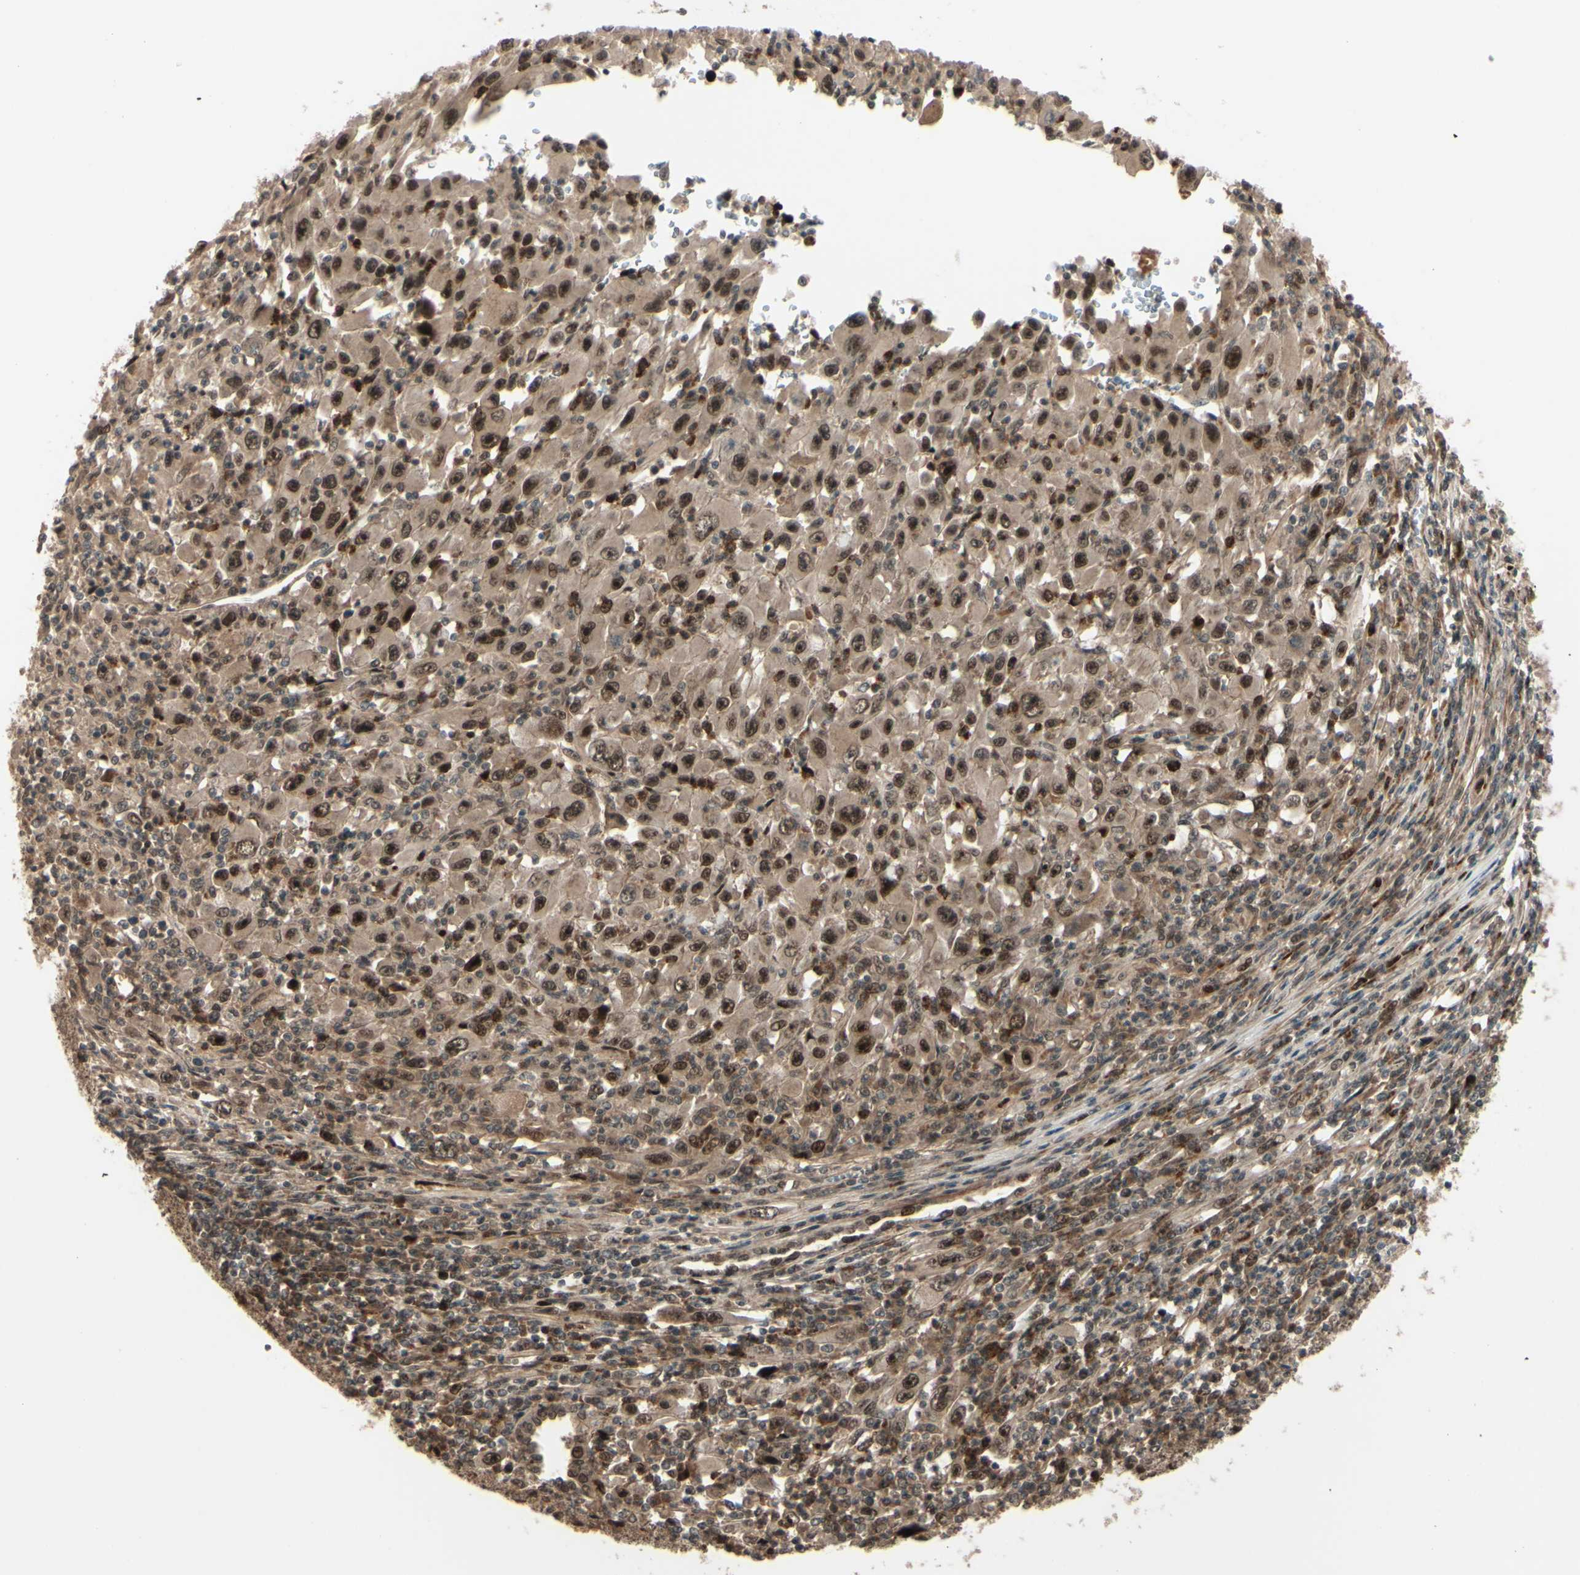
{"staining": {"intensity": "strong", "quantity": ">75%", "location": "cytoplasmic/membranous,nuclear"}, "tissue": "melanoma", "cell_type": "Tumor cells", "image_type": "cancer", "snomed": [{"axis": "morphology", "description": "Malignant melanoma, Metastatic site"}, {"axis": "topography", "description": "Skin"}], "caption": "Melanoma stained for a protein (brown) demonstrates strong cytoplasmic/membranous and nuclear positive positivity in approximately >75% of tumor cells.", "gene": "MLF2", "patient": {"sex": "female", "age": 56}}